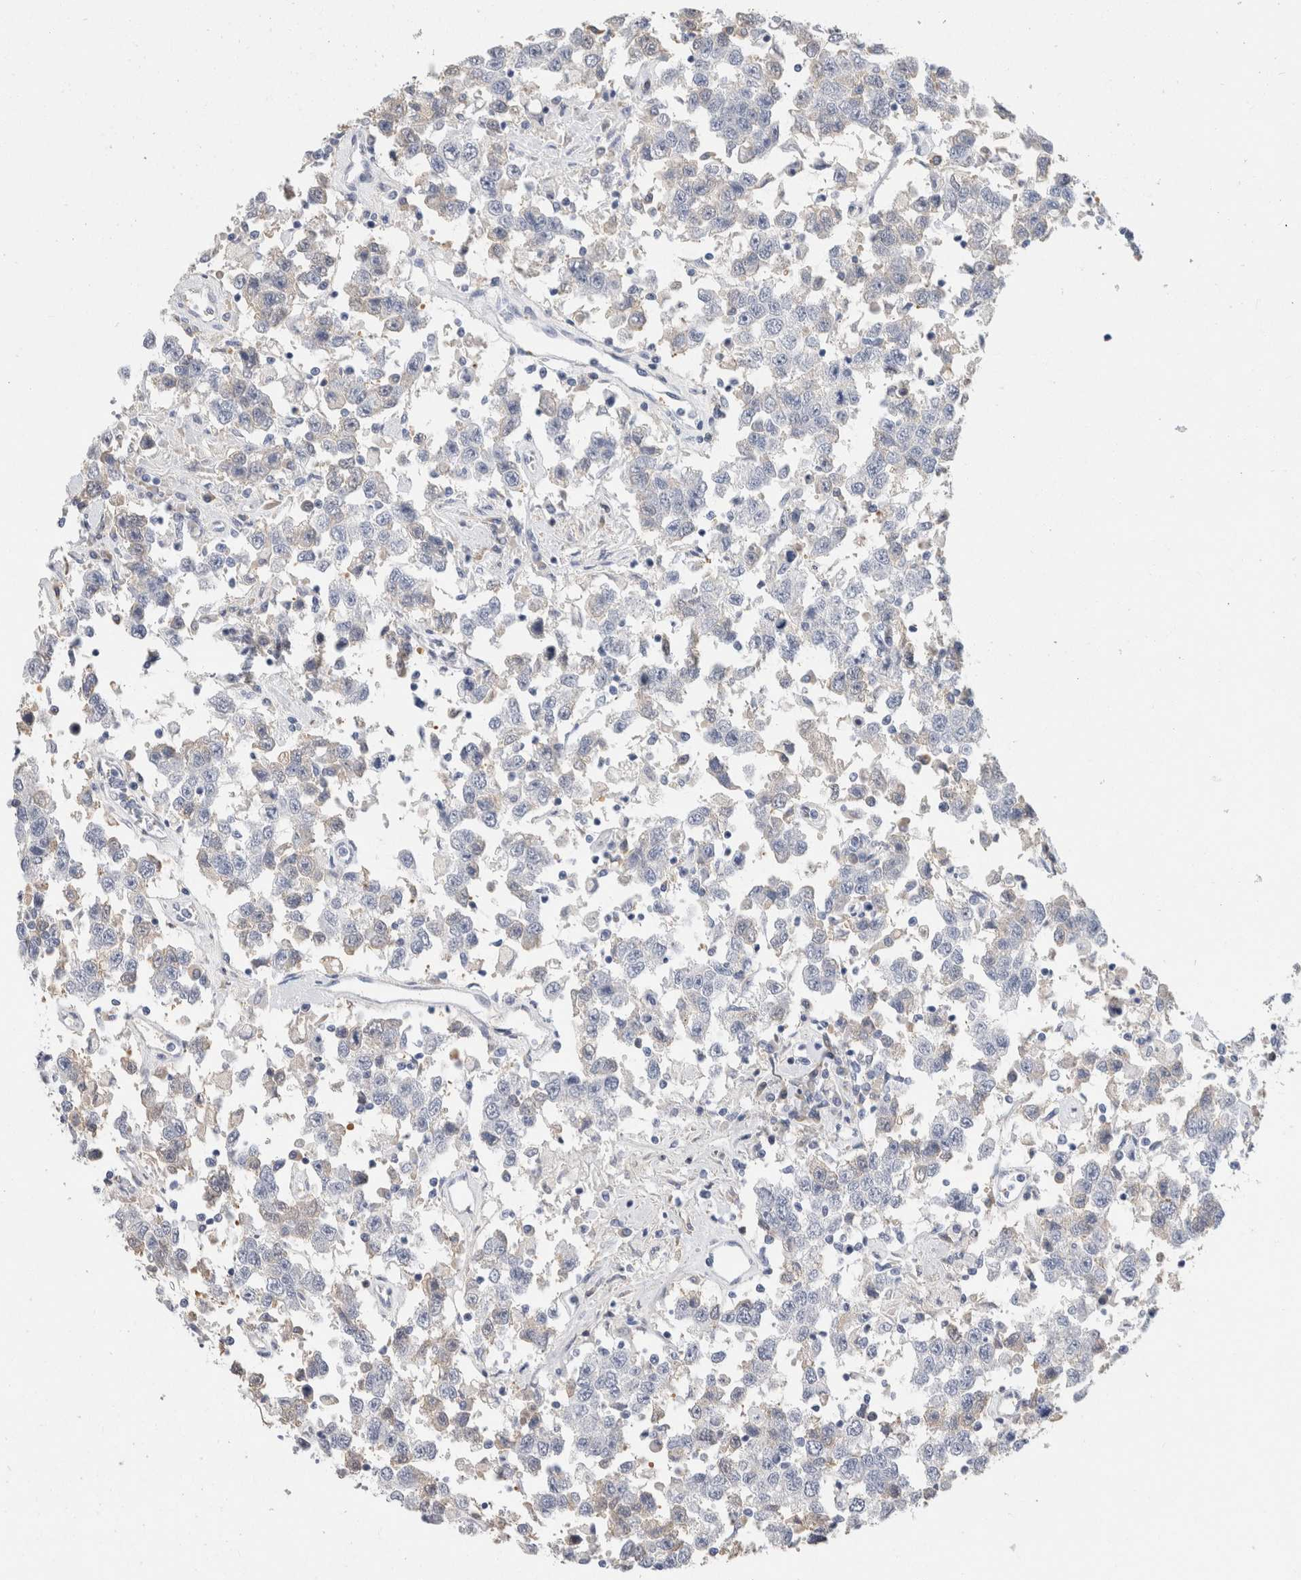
{"staining": {"intensity": "negative", "quantity": "none", "location": "none"}, "tissue": "testis cancer", "cell_type": "Tumor cells", "image_type": "cancer", "snomed": [{"axis": "morphology", "description": "Seminoma, NOS"}, {"axis": "topography", "description": "Testis"}], "caption": "This is an immunohistochemistry histopathology image of testis seminoma. There is no staining in tumor cells.", "gene": "SCGB1A1", "patient": {"sex": "male", "age": 41}}